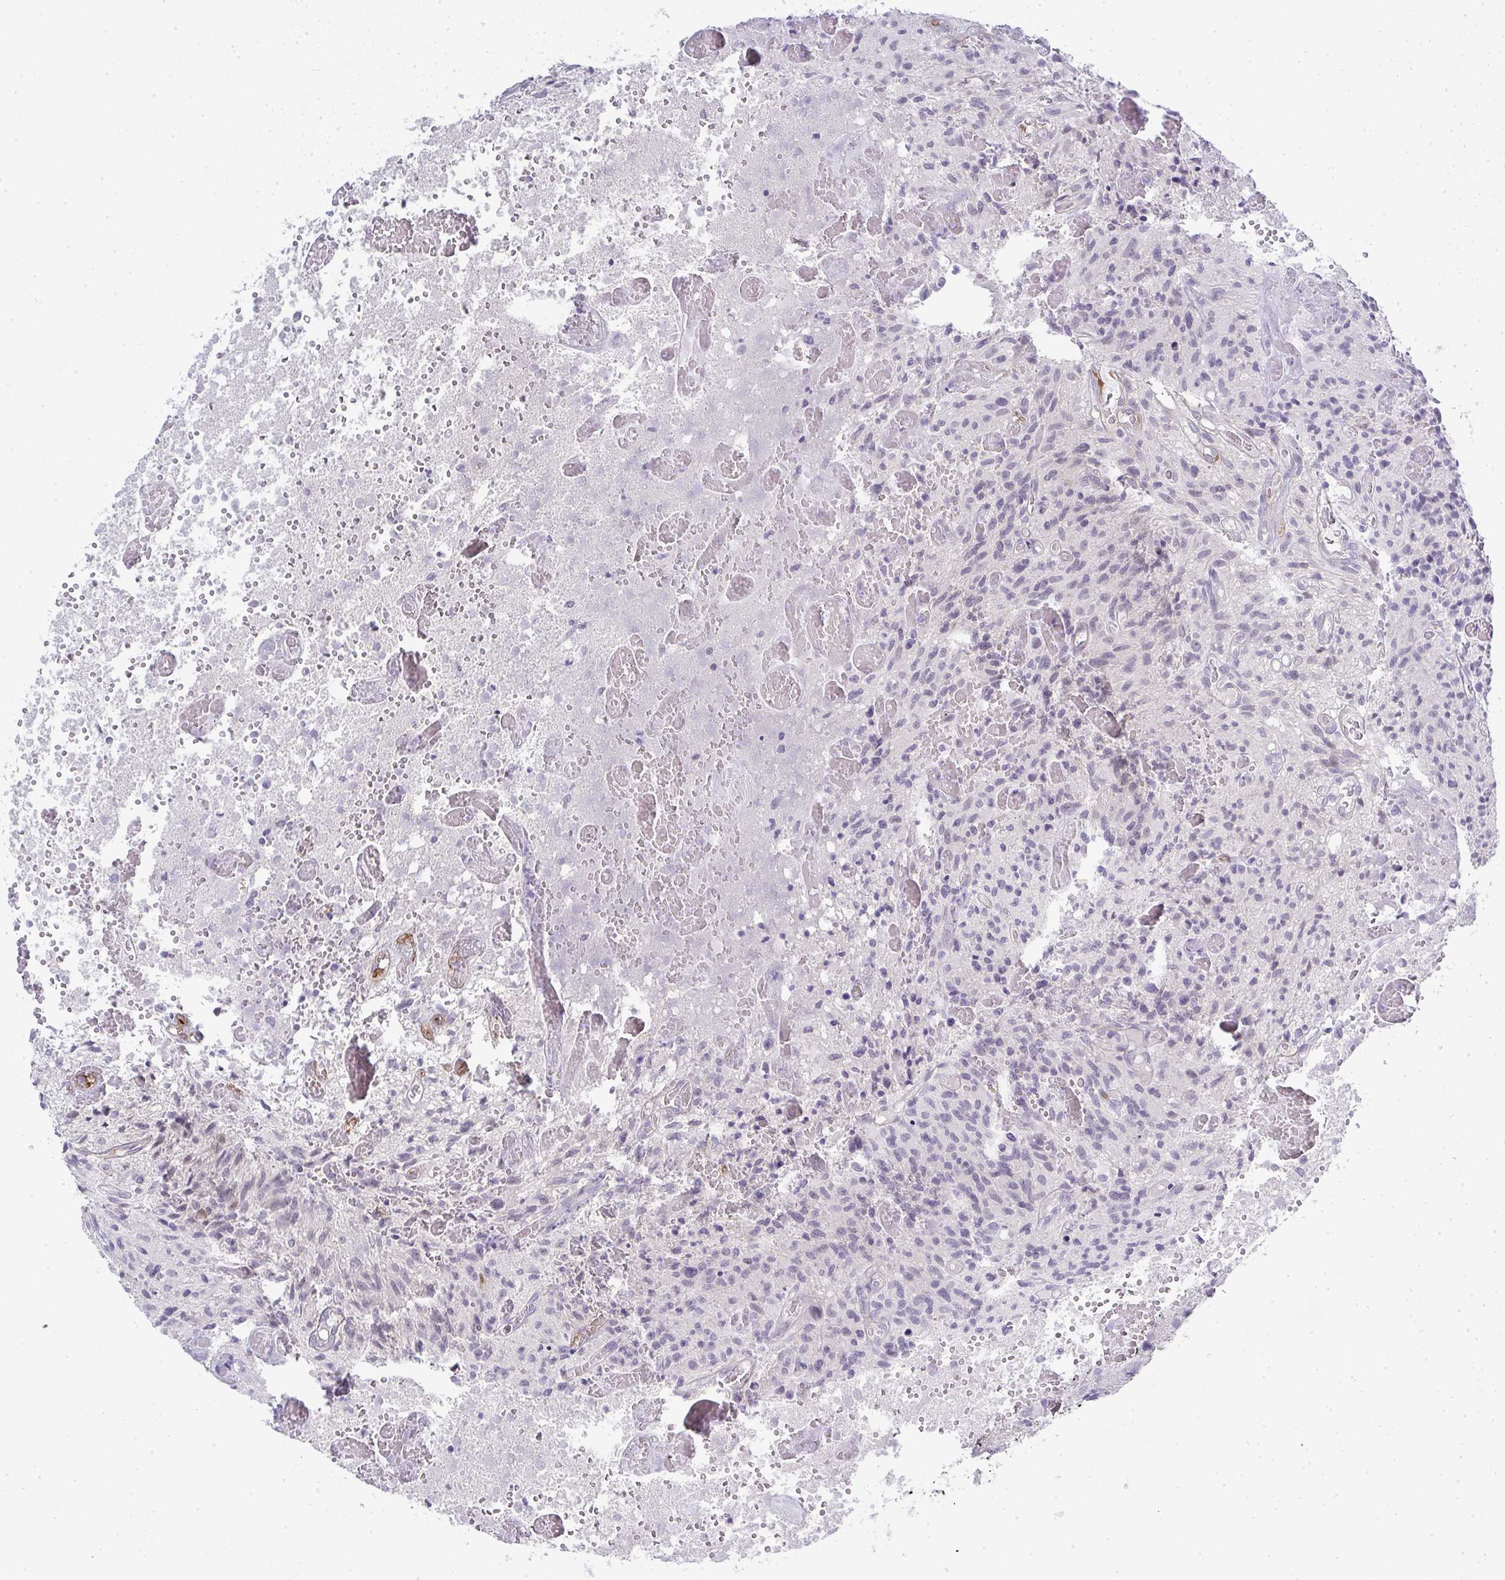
{"staining": {"intensity": "negative", "quantity": "none", "location": "none"}, "tissue": "glioma", "cell_type": "Tumor cells", "image_type": "cancer", "snomed": [{"axis": "morphology", "description": "Glioma, malignant, High grade"}, {"axis": "topography", "description": "Brain"}], "caption": "The immunohistochemistry (IHC) image has no significant positivity in tumor cells of glioma tissue. (DAB immunohistochemistry (IHC) with hematoxylin counter stain).", "gene": "UBE2S", "patient": {"sex": "male", "age": 75}}